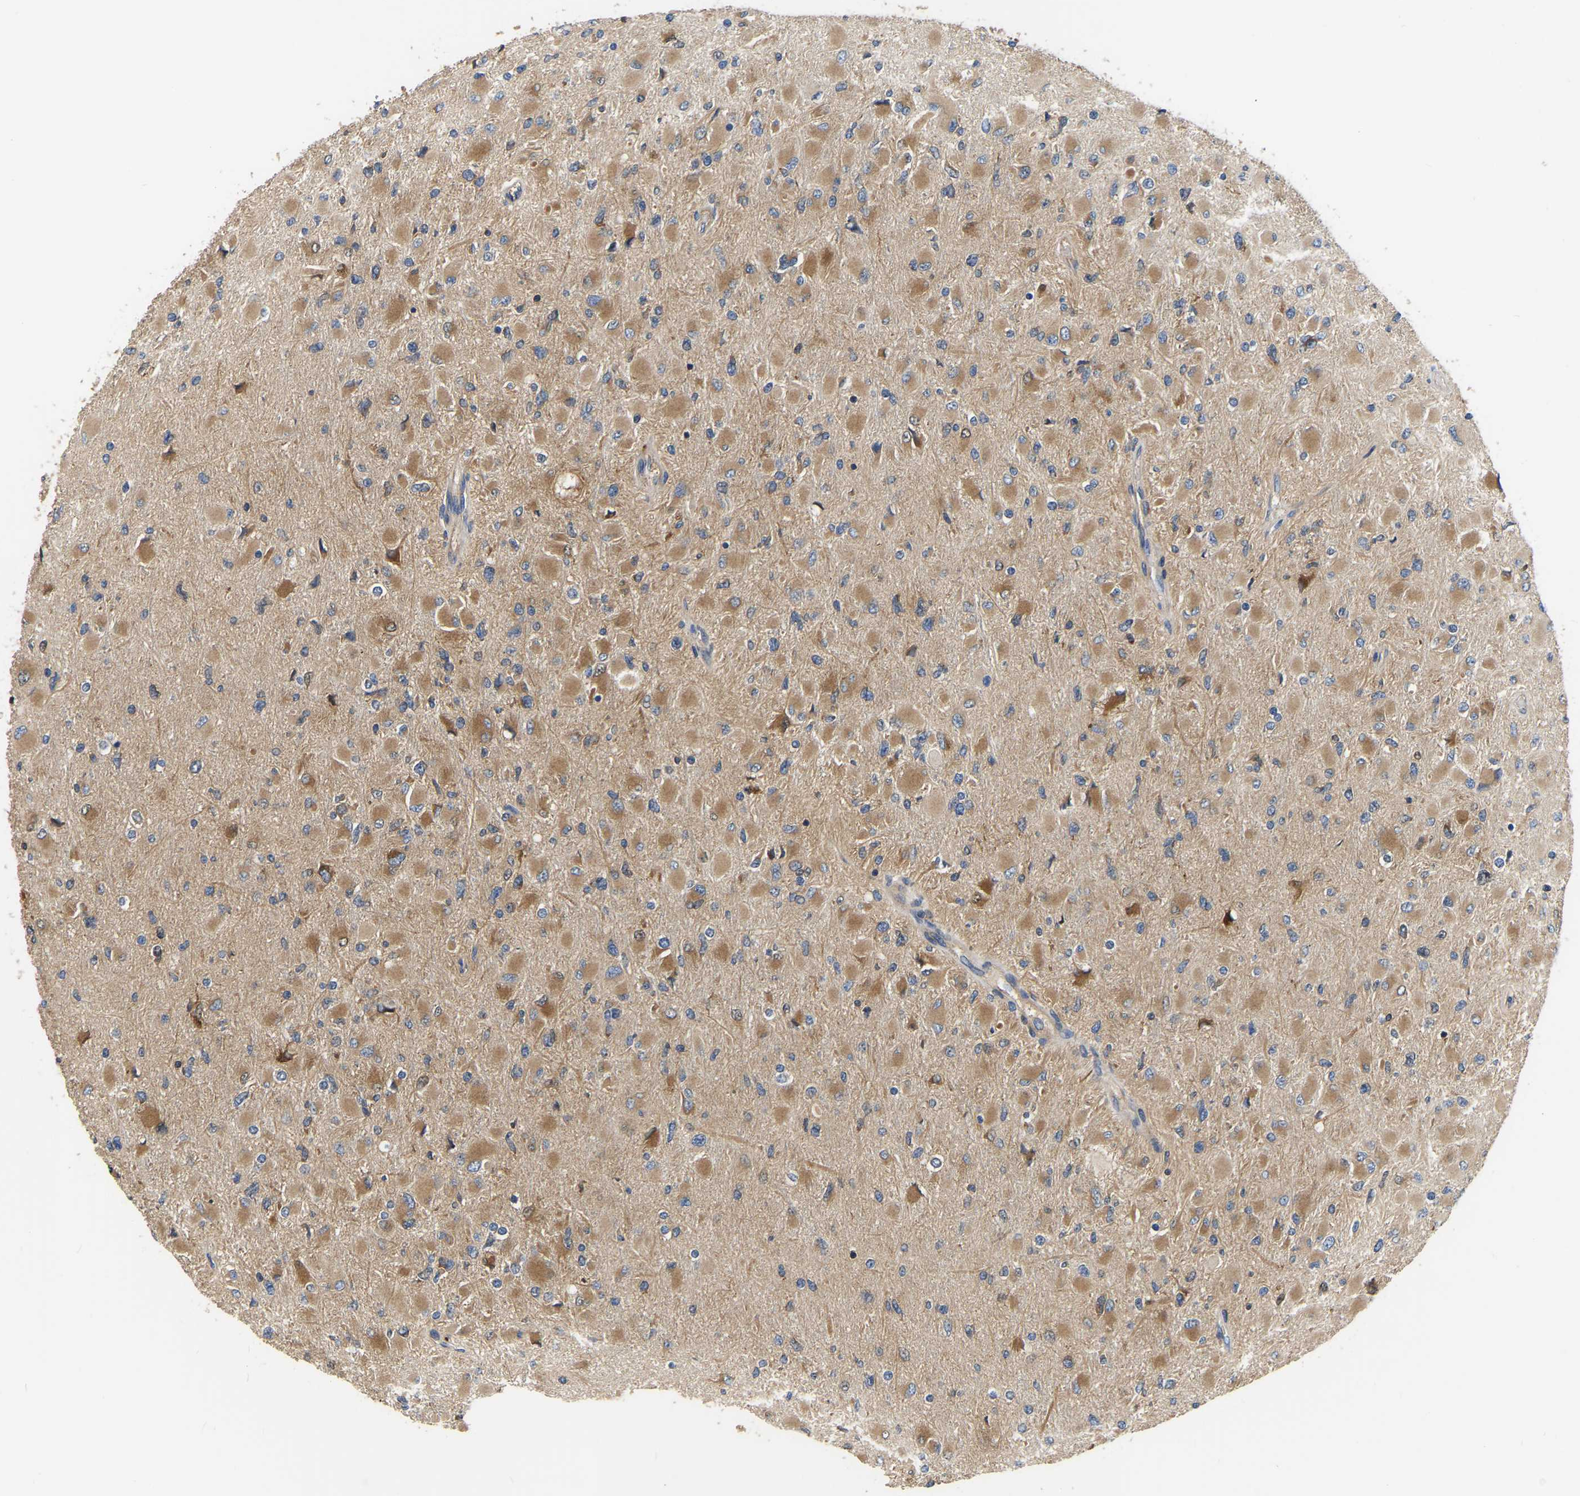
{"staining": {"intensity": "moderate", "quantity": ">75%", "location": "cytoplasmic/membranous"}, "tissue": "glioma", "cell_type": "Tumor cells", "image_type": "cancer", "snomed": [{"axis": "morphology", "description": "Glioma, malignant, High grade"}, {"axis": "topography", "description": "Cerebral cortex"}], "caption": "Immunohistochemical staining of glioma shows moderate cytoplasmic/membranous protein expression in about >75% of tumor cells.", "gene": "GARS1", "patient": {"sex": "female", "age": 36}}